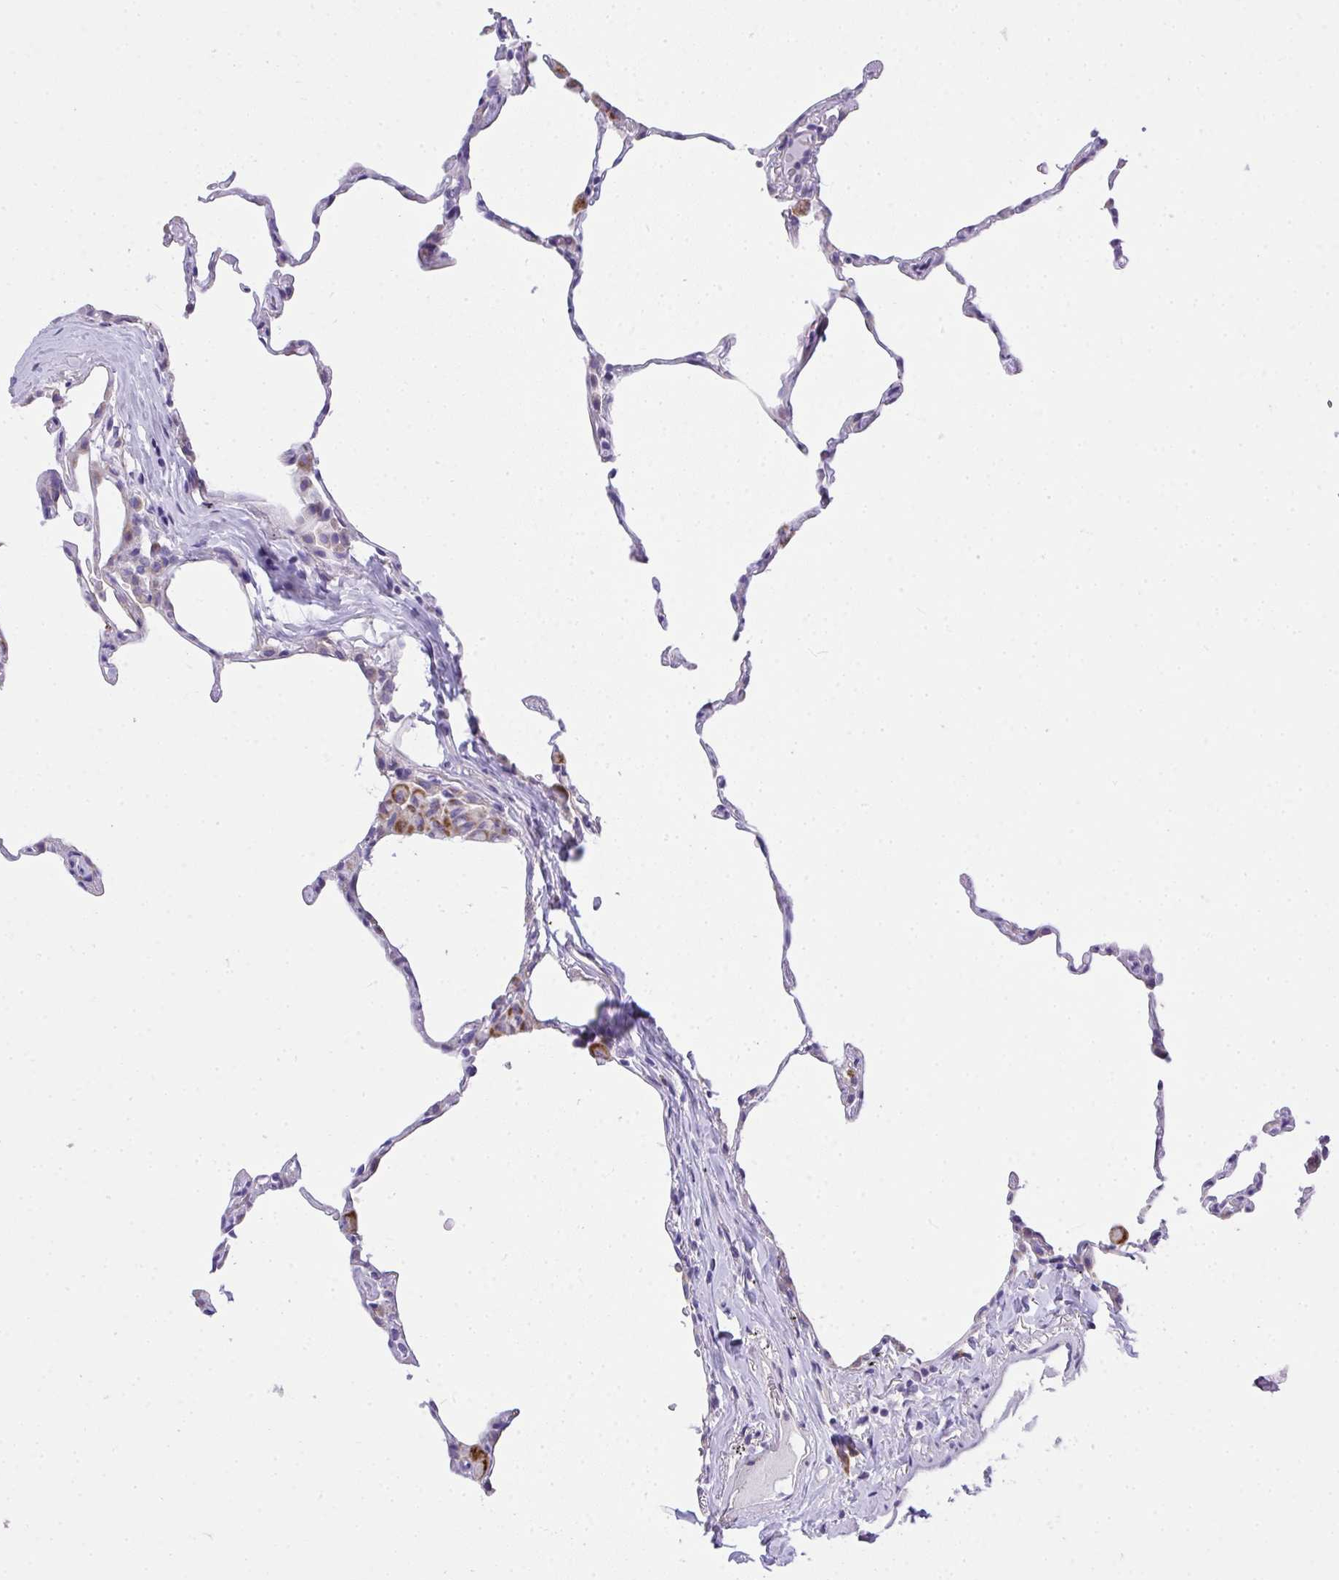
{"staining": {"intensity": "negative", "quantity": "none", "location": "none"}, "tissue": "lung", "cell_type": "Alveolar cells", "image_type": "normal", "snomed": [{"axis": "morphology", "description": "Normal tissue, NOS"}, {"axis": "topography", "description": "Lung"}], "caption": "Immunohistochemical staining of normal lung displays no significant staining in alveolar cells. (DAB immunohistochemistry (IHC), high magnification).", "gene": "ADRA2C", "patient": {"sex": "female", "age": 57}}